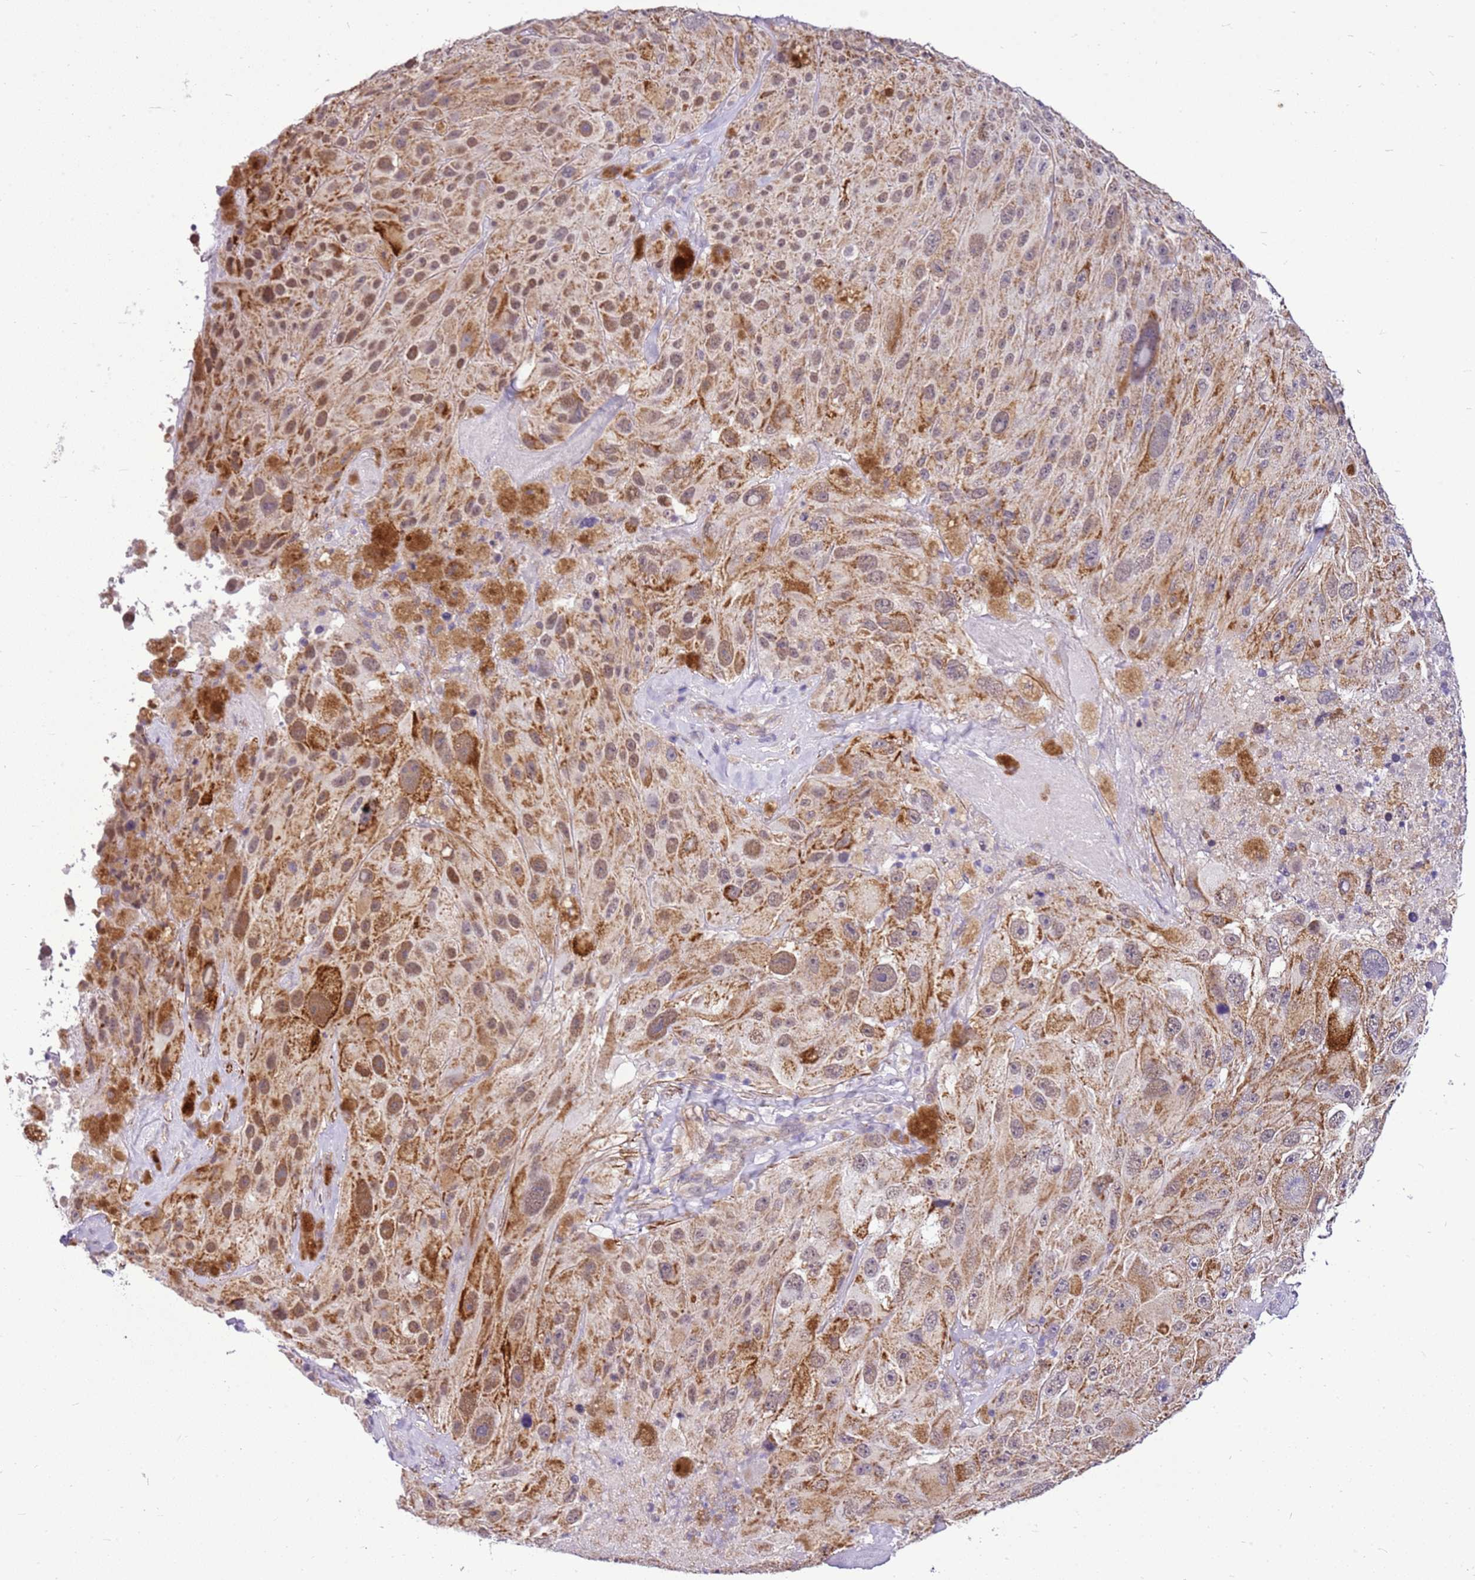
{"staining": {"intensity": "weak", "quantity": ">75%", "location": "cytoplasmic/membranous,nuclear"}, "tissue": "melanoma", "cell_type": "Tumor cells", "image_type": "cancer", "snomed": [{"axis": "morphology", "description": "Malignant melanoma, Metastatic site"}, {"axis": "topography", "description": "Lymph node"}], "caption": "Immunohistochemistry (IHC) of malignant melanoma (metastatic site) displays low levels of weak cytoplasmic/membranous and nuclear staining in about >75% of tumor cells.", "gene": "SMIM4", "patient": {"sex": "male", "age": 62}}